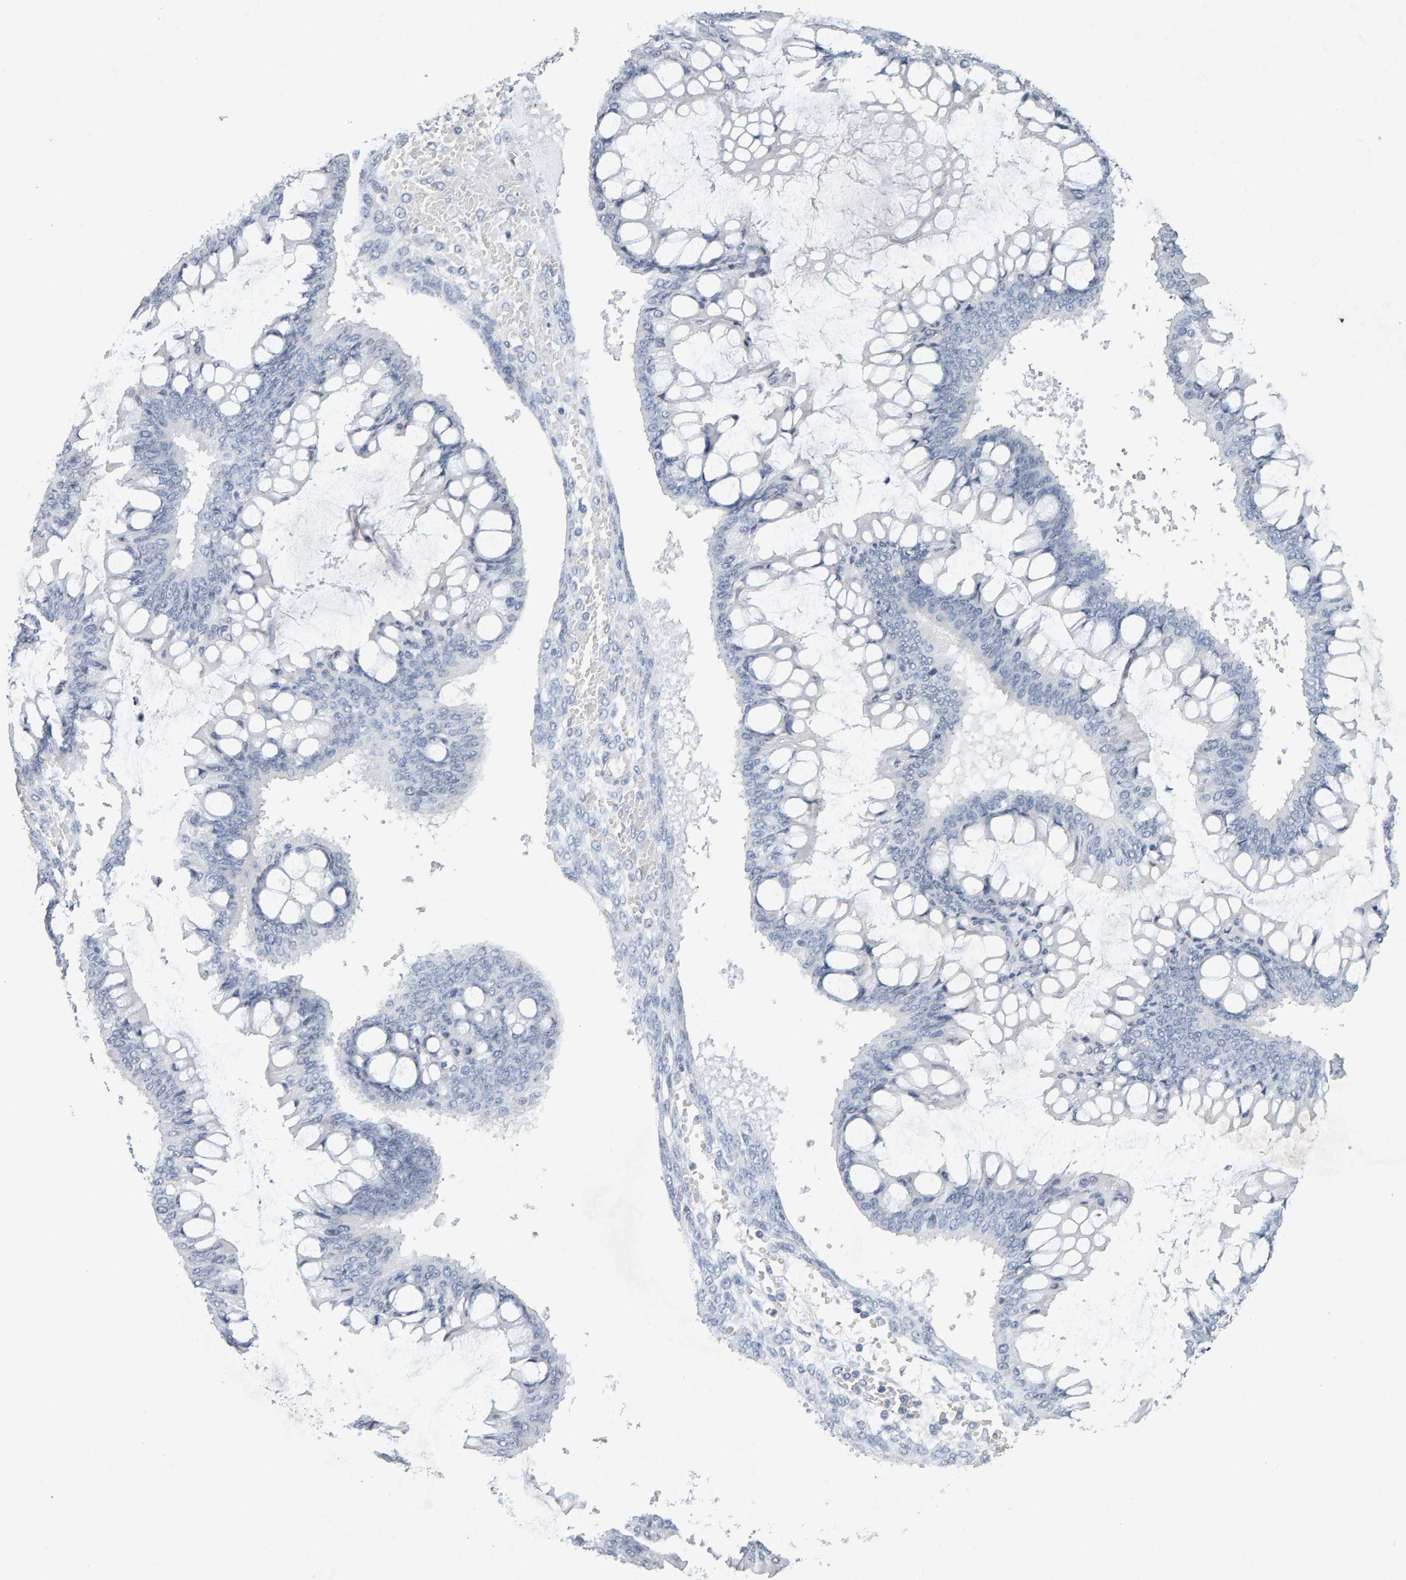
{"staining": {"intensity": "negative", "quantity": "none", "location": "none"}, "tissue": "ovarian cancer", "cell_type": "Tumor cells", "image_type": "cancer", "snomed": [{"axis": "morphology", "description": "Cystadenocarcinoma, mucinous, NOS"}, {"axis": "topography", "description": "Ovary"}], "caption": "Histopathology image shows no protein positivity in tumor cells of ovarian mucinous cystadenocarcinoma tissue.", "gene": "PTPRM", "patient": {"sex": "female", "age": 73}}